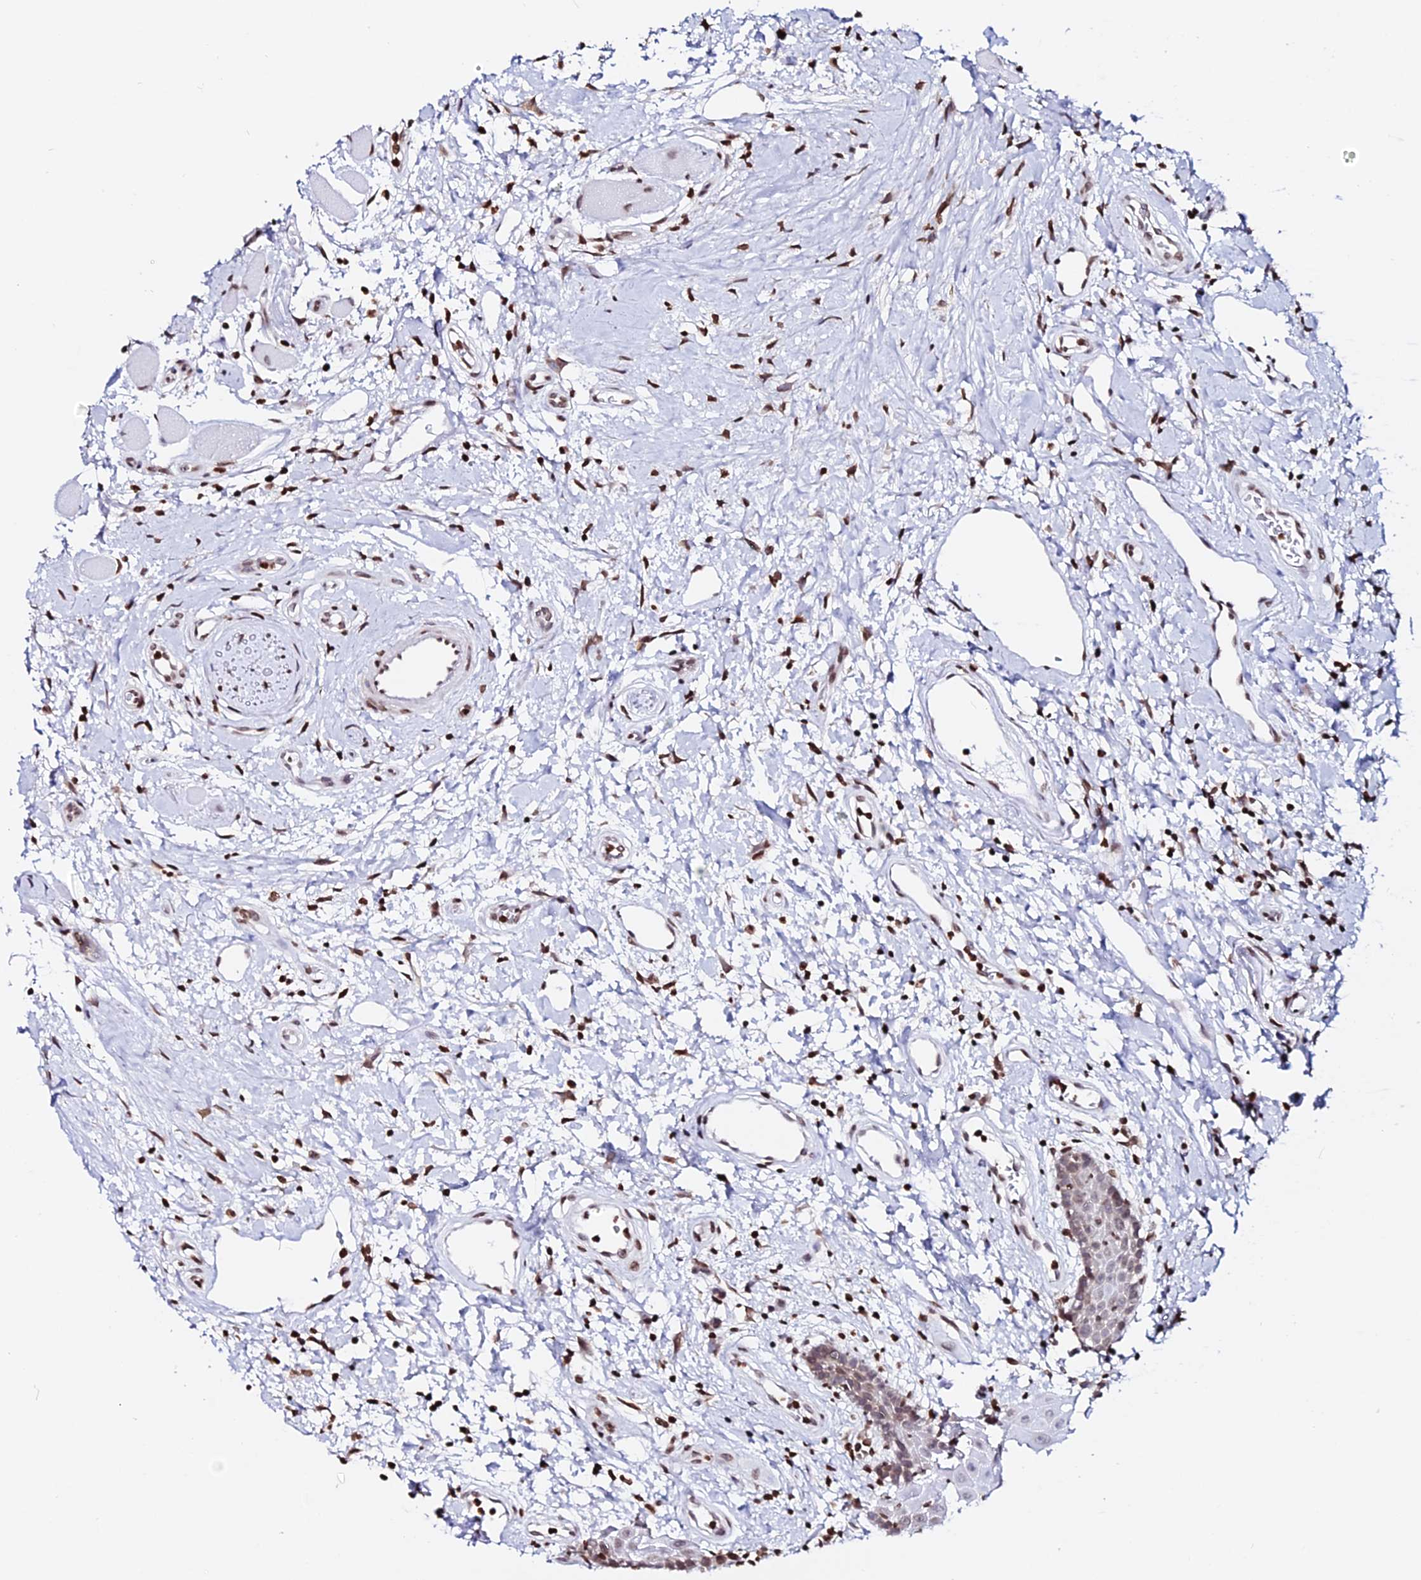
{"staining": {"intensity": "moderate", "quantity": ">75%", "location": "nuclear"}, "tissue": "oral mucosa", "cell_type": "Squamous epithelial cells", "image_type": "normal", "snomed": [{"axis": "morphology", "description": "Normal tissue, NOS"}, {"axis": "topography", "description": "Oral tissue"}, {"axis": "topography", "description": "Tounge, NOS"}], "caption": "DAB immunohistochemical staining of normal human oral mucosa demonstrates moderate nuclear protein staining in about >75% of squamous epithelial cells. Immunohistochemistry (ihc) stains the protein of interest in brown and the nuclei are stained blue.", "gene": "ENSG00000282988", "patient": {"sex": "female", "age": 59}}